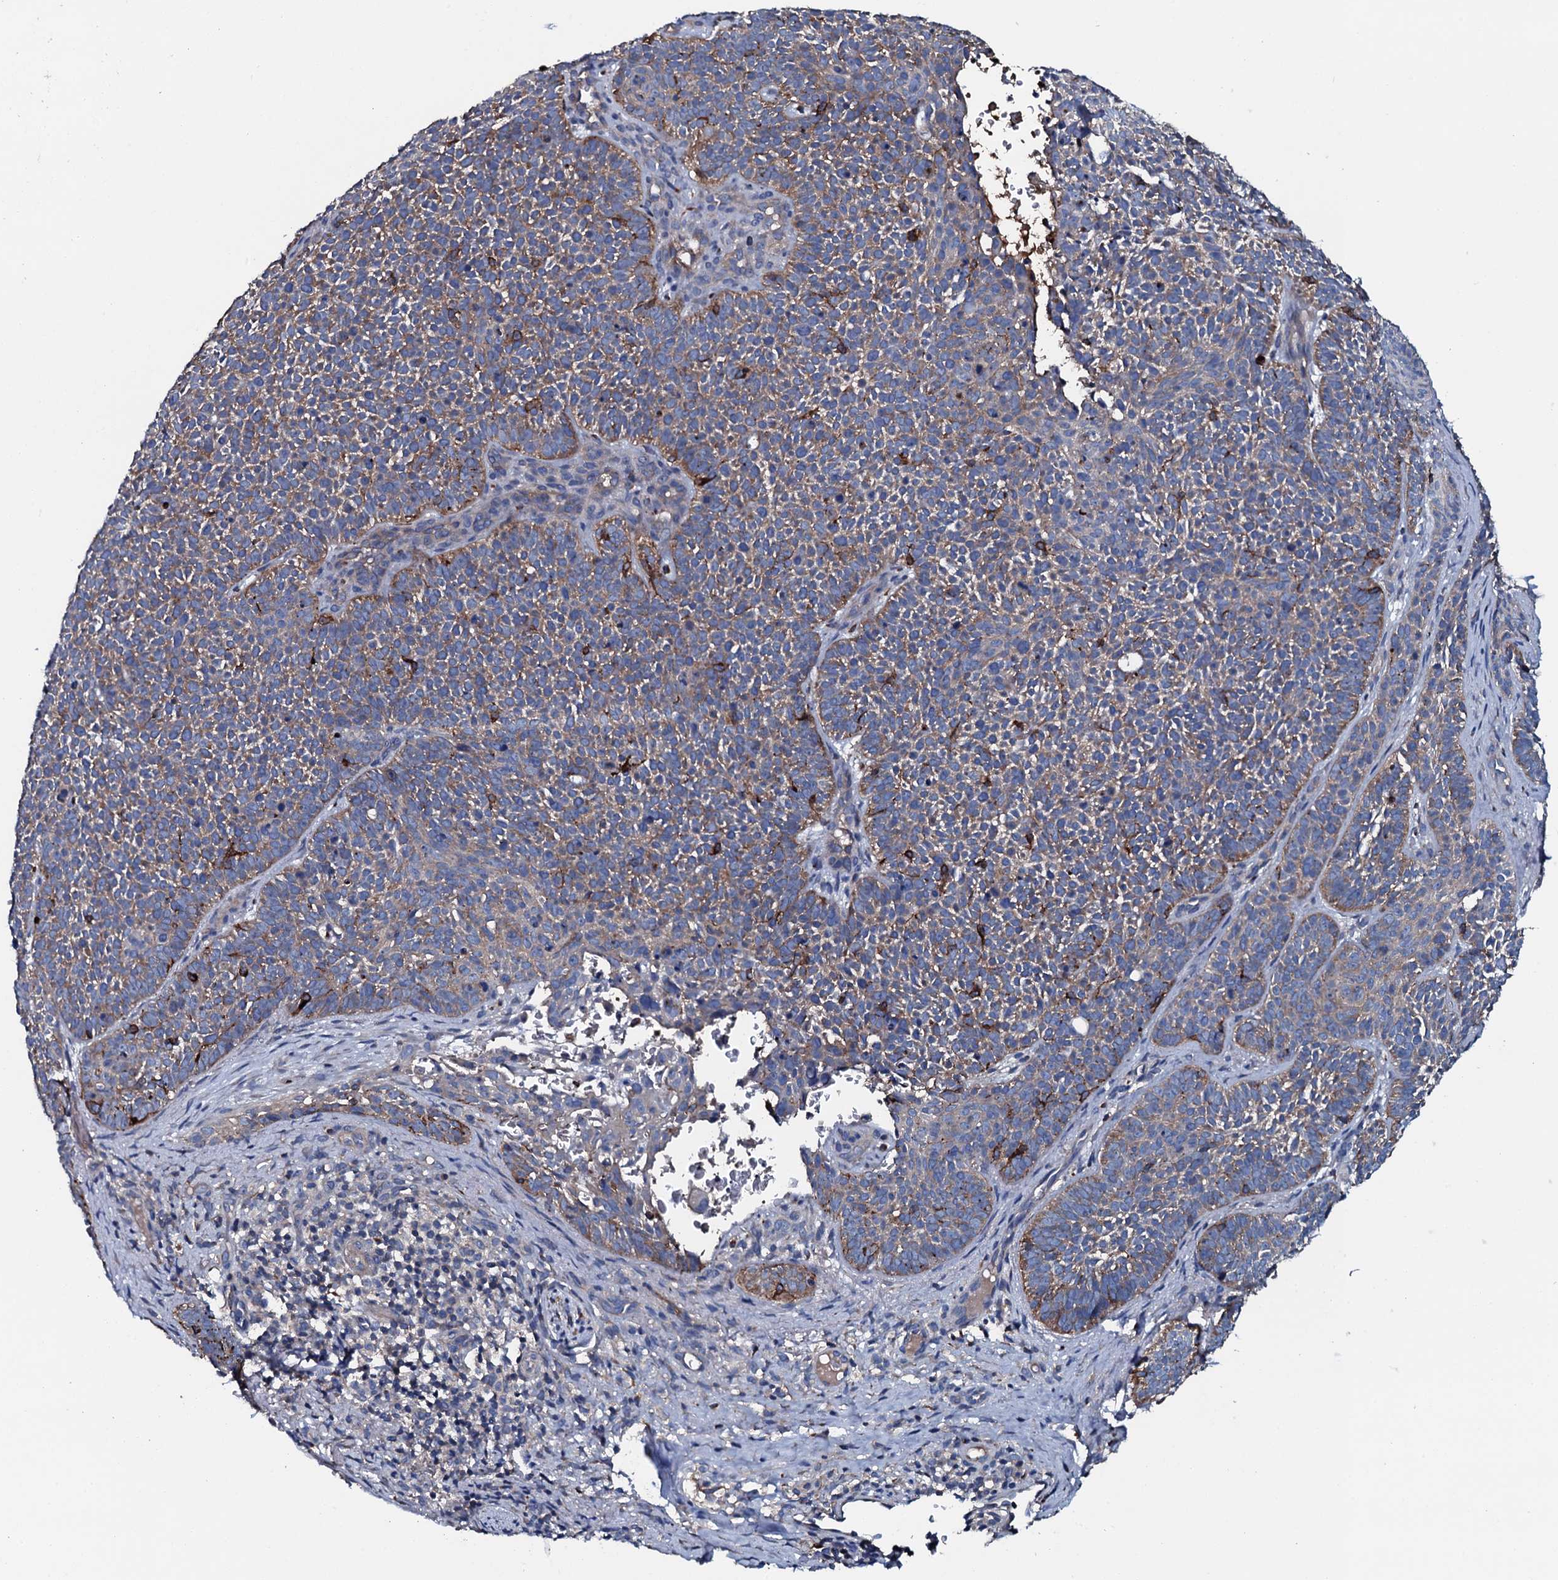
{"staining": {"intensity": "moderate", "quantity": "25%-75%", "location": "cytoplasmic/membranous"}, "tissue": "skin cancer", "cell_type": "Tumor cells", "image_type": "cancer", "snomed": [{"axis": "morphology", "description": "Basal cell carcinoma"}, {"axis": "topography", "description": "Skin"}], "caption": "Brown immunohistochemical staining in skin cancer reveals moderate cytoplasmic/membranous positivity in approximately 25%-75% of tumor cells.", "gene": "NEK1", "patient": {"sex": "male", "age": 85}}